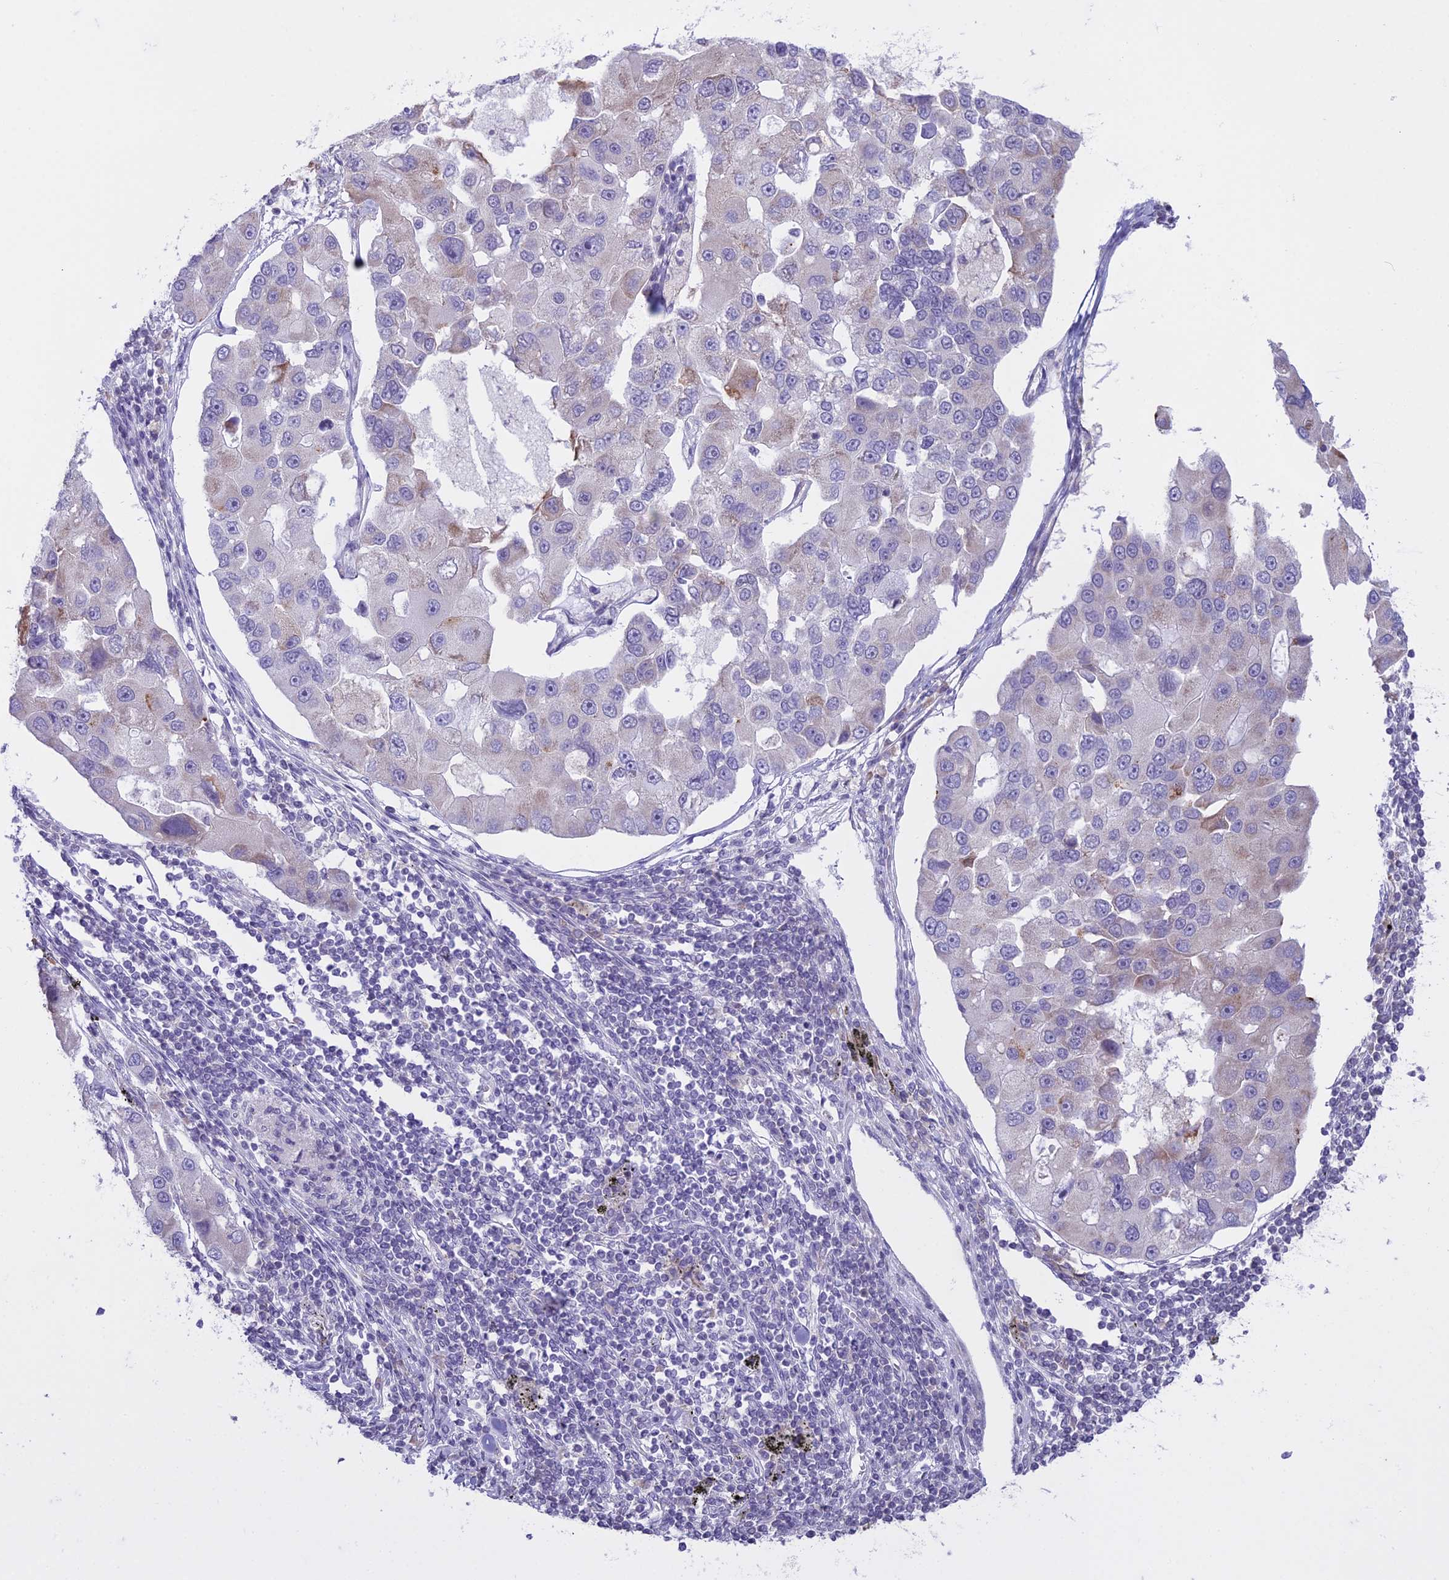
{"staining": {"intensity": "weak", "quantity": "<25%", "location": "cytoplasmic/membranous"}, "tissue": "lung cancer", "cell_type": "Tumor cells", "image_type": "cancer", "snomed": [{"axis": "morphology", "description": "Adenocarcinoma, NOS"}, {"axis": "topography", "description": "Lung"}], "caption": "The image demonstrates no significant expression in tumor cells of lung adenocarcinoma.", "gene": "RPS26", "patient": {"sex": "female", "age": 54}}